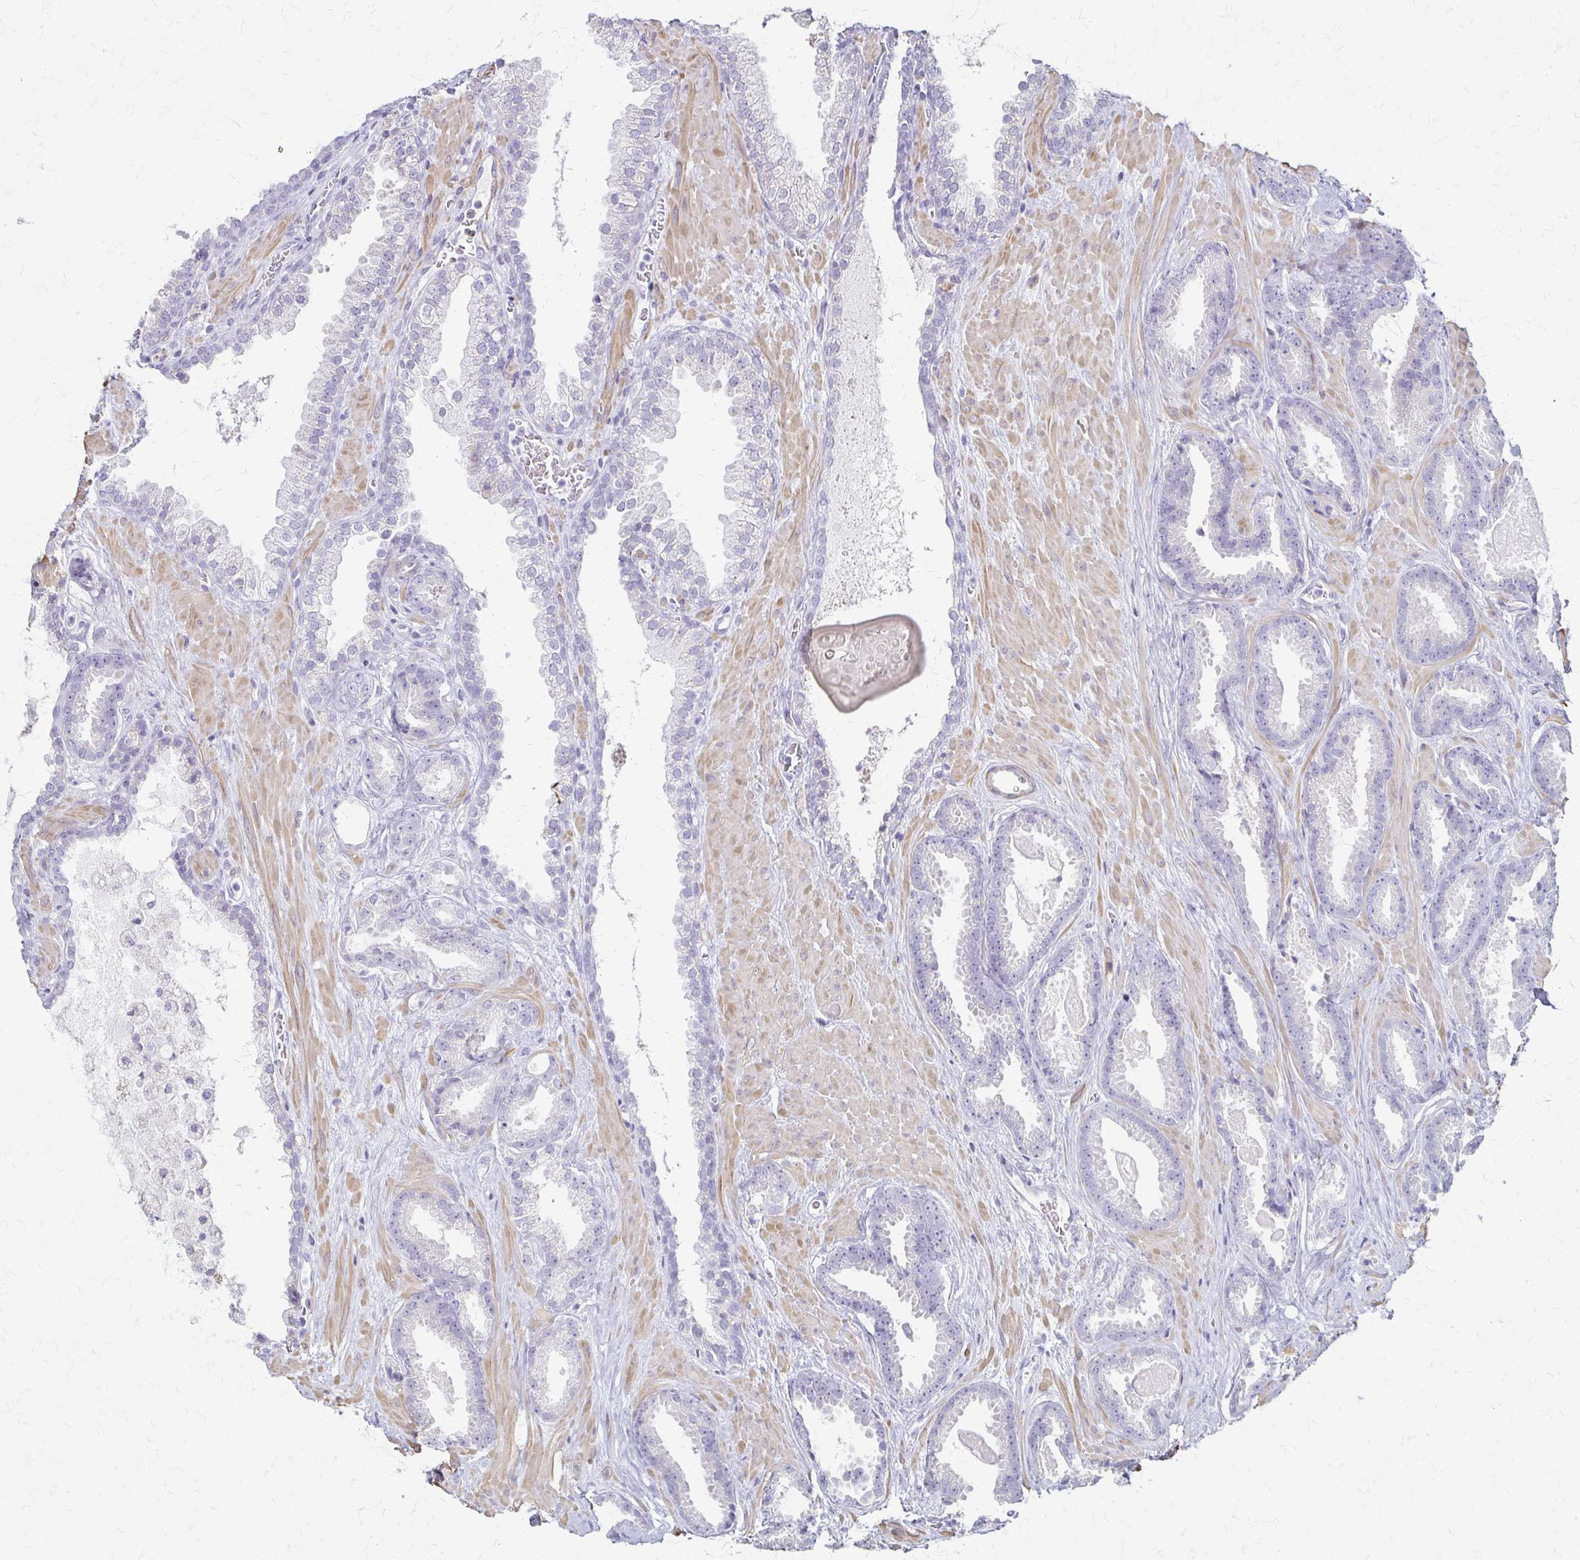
{"staining": {"intensity": "negative", "quantity": "none", "location": "none"}, "tissue": "prostate cancer", "cell_type": "Tumor cells", "image_type": "cancer", "snomed": [{"axis": "morphology", "description": "Adenocarcinoma, Low grade"}, {"axis": "topography", "description": "Prostate"}], "caption": "The image shows no significant staining in tumor cells of prostate cancer (adenocarcinoma (low-grade)).", "gene": "IVL", "patient": {"sex": "male", "age": 62}}